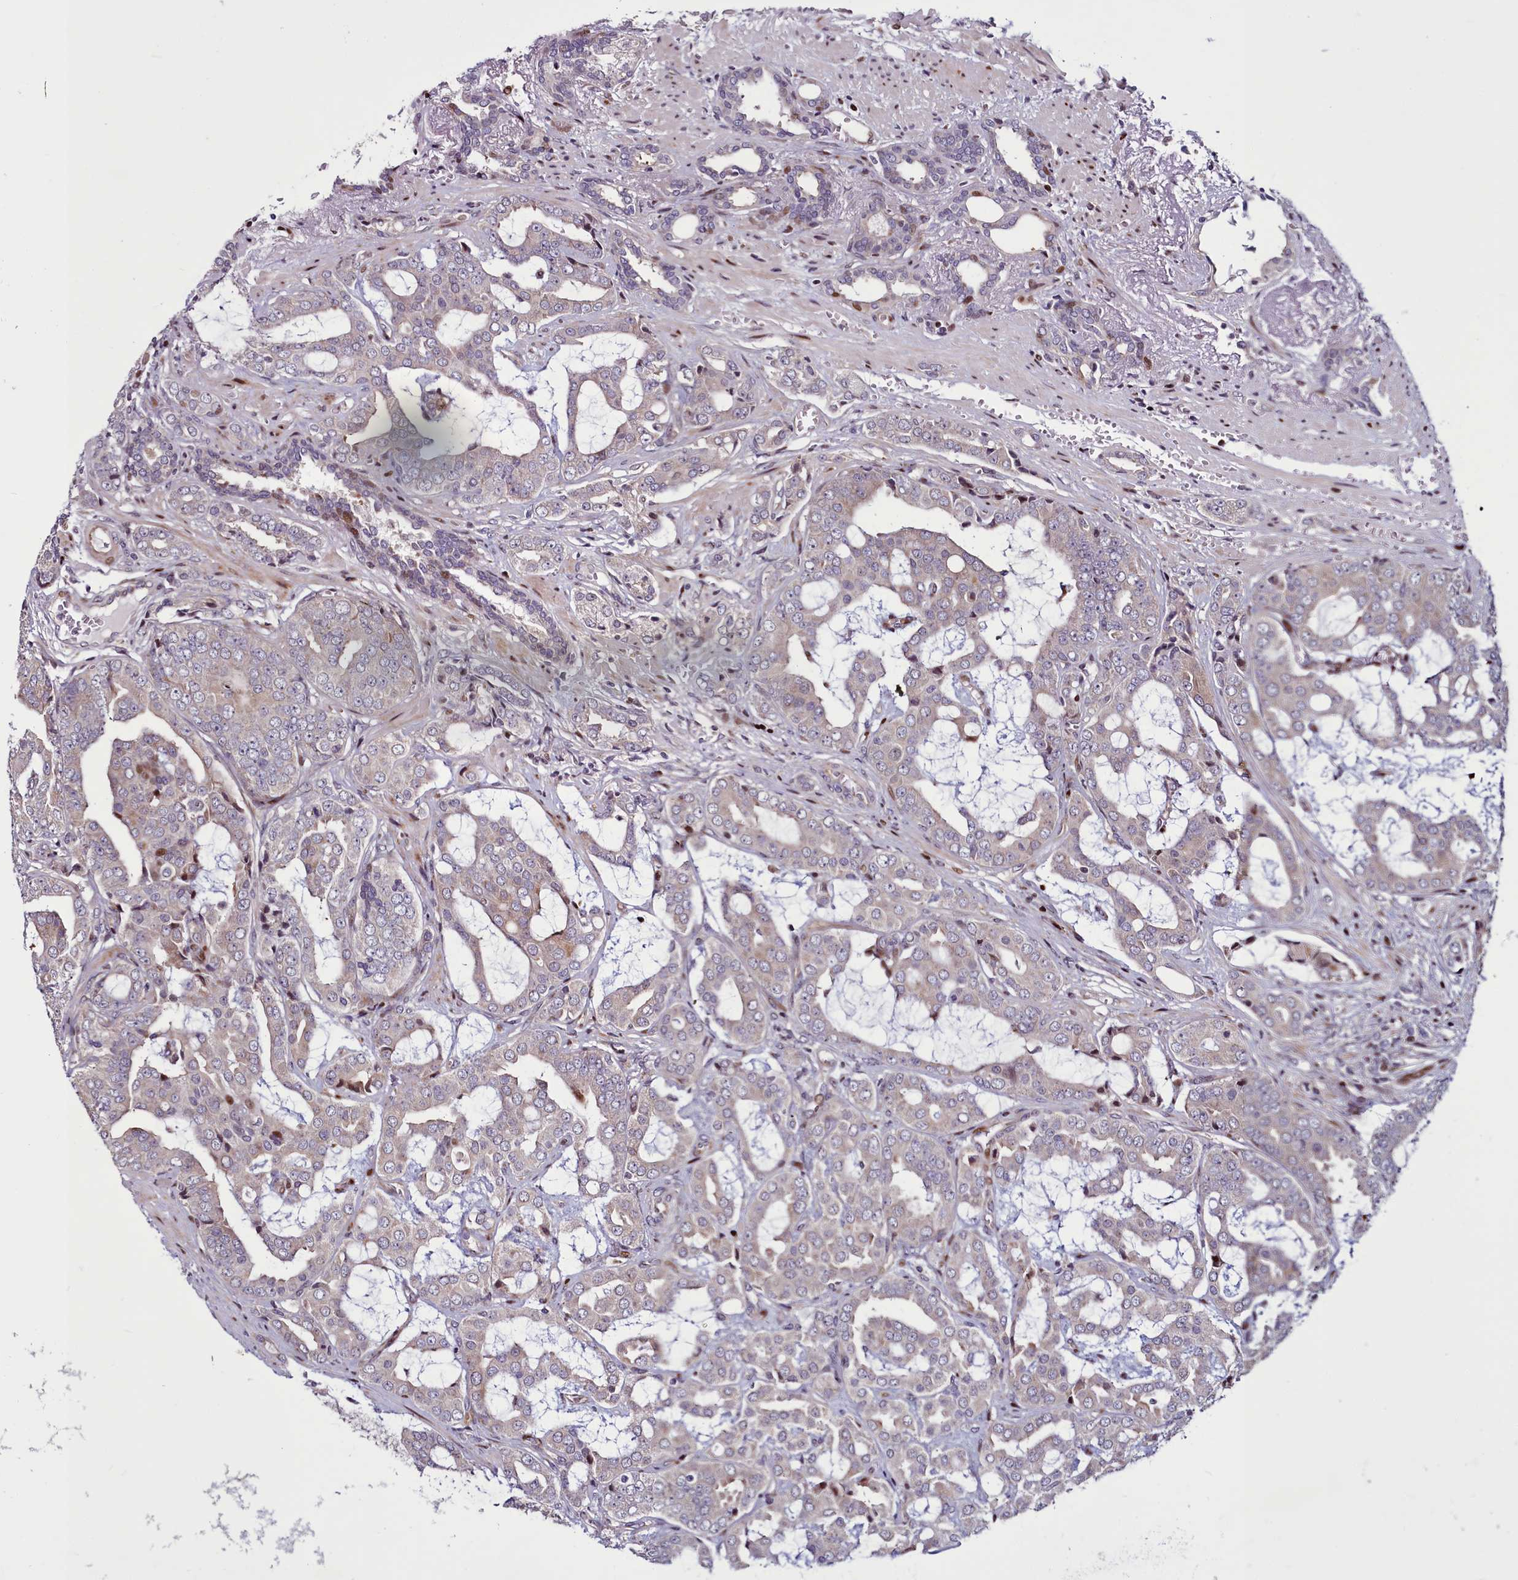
{"staining": {"intensity": "negative", "quantity": "none", "location": "none"}, "tissue": "prostate cancer", "cell_type": "Tumor cells", "image_type": "cancer", "snomed": [{"axis": "morphology", "description": "Adenocarcinoma, High grade"}, {"axis": "topography", "description": "Prostate"}], "caption": "A micrograph of prostate adenocarcinoma (high-grade) stained for a protein shows no brown staining in tumor cells.", "gene": "WBP11", "patient": {"sex": "male", "age": 71}}